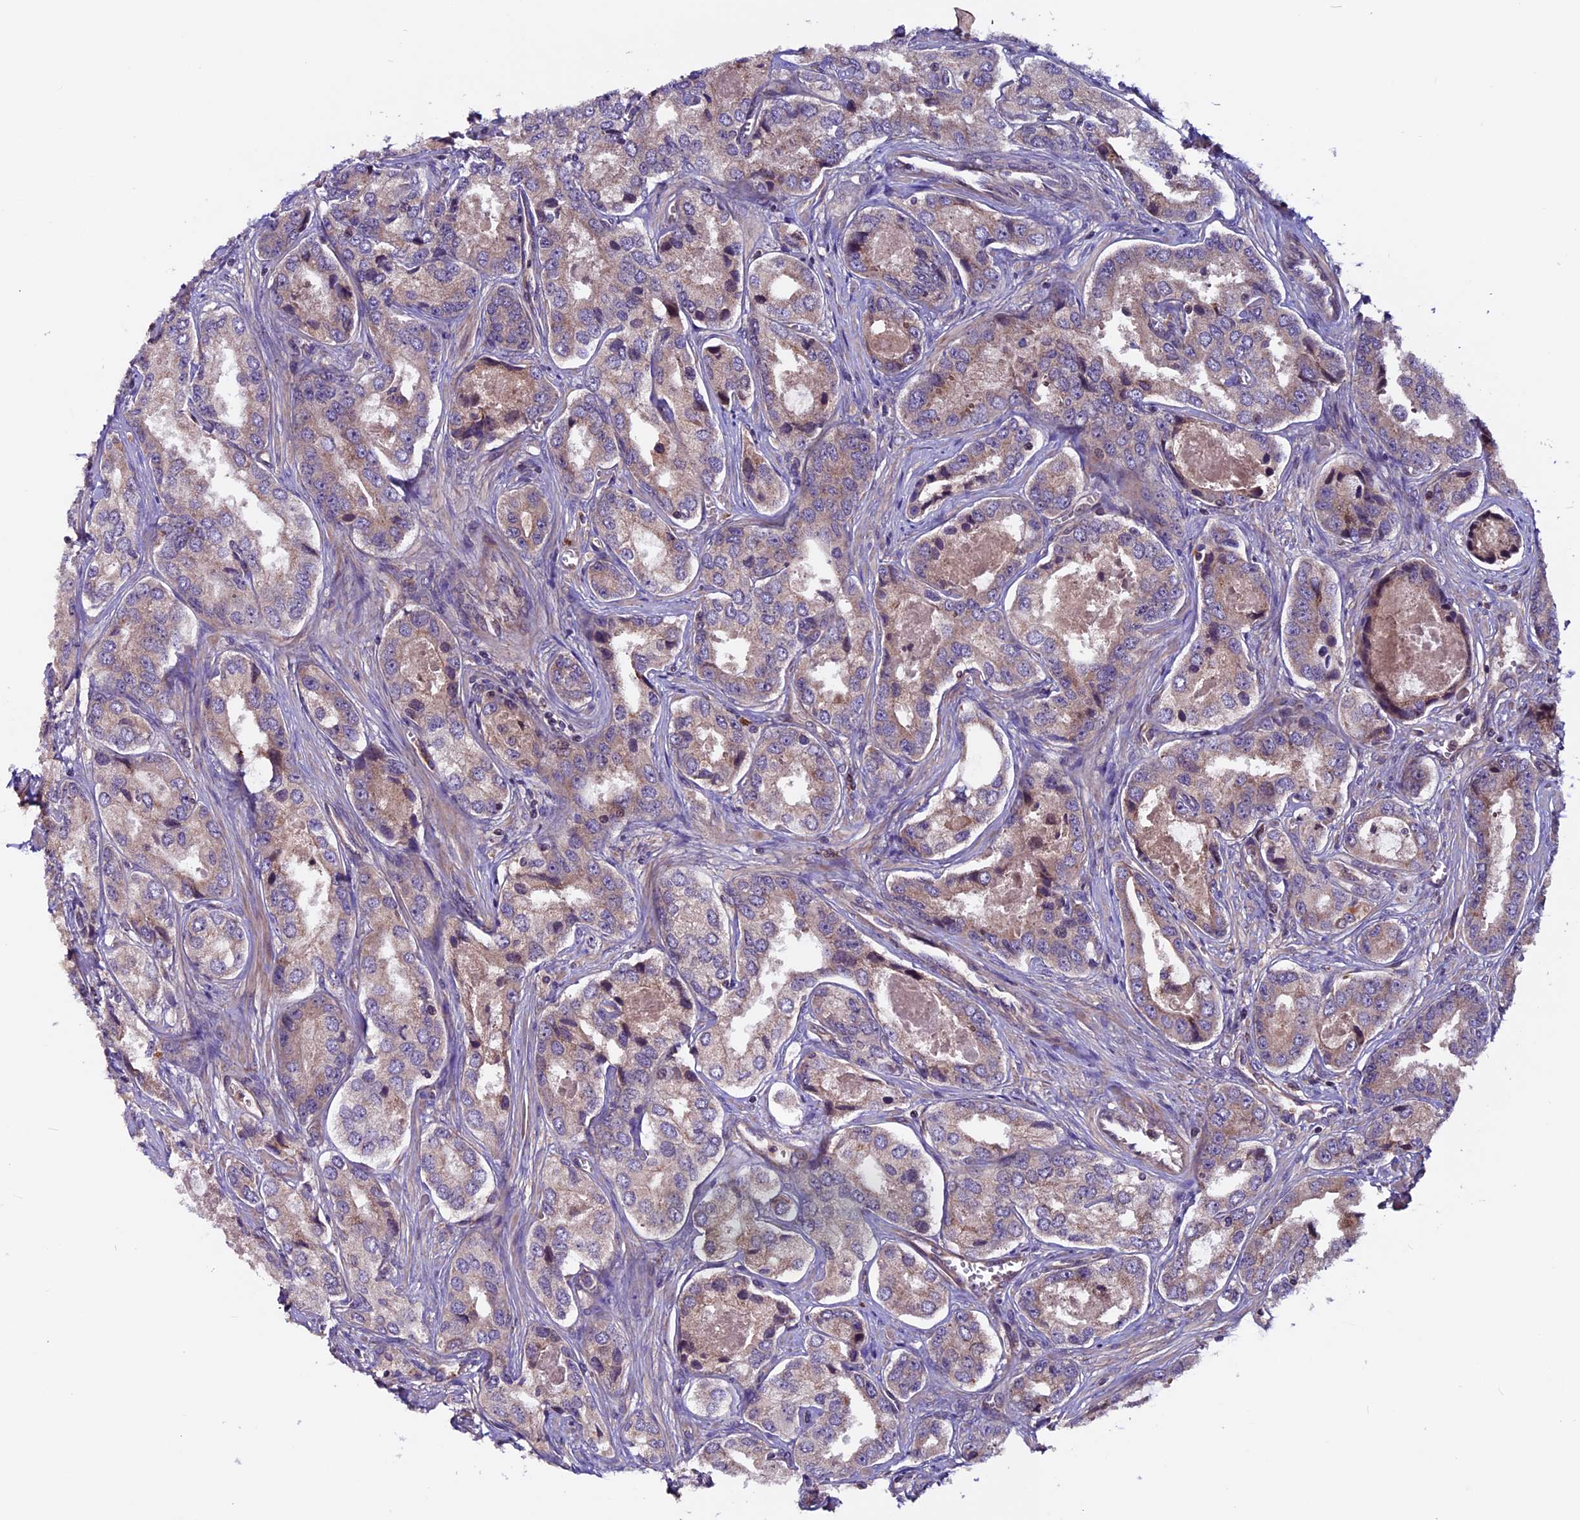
{"staining": {"intensity": "weak", "quantity": "25%-75%", "location": "cytoplasmic/membranous"}, "tissue": "prostate cancer", "cell_type": "Tumor cells", "image_type": "cancer", "snomed": [{"axis": "morphology", "description": "Adenocarcinoma, Low grade"}, {"axis": "topography", "description": "Prostate"}], "caption": "Immunohistochemical staining of human low-grade adenocarcinoma (prostate) shows low levels of weak cytoplasmic/membranous staining in about 25%-75% of tumor cells. Nuclei are stained in blue.", "gene": "ZNF598", "patient": {"sex": "male", "age": 68}}